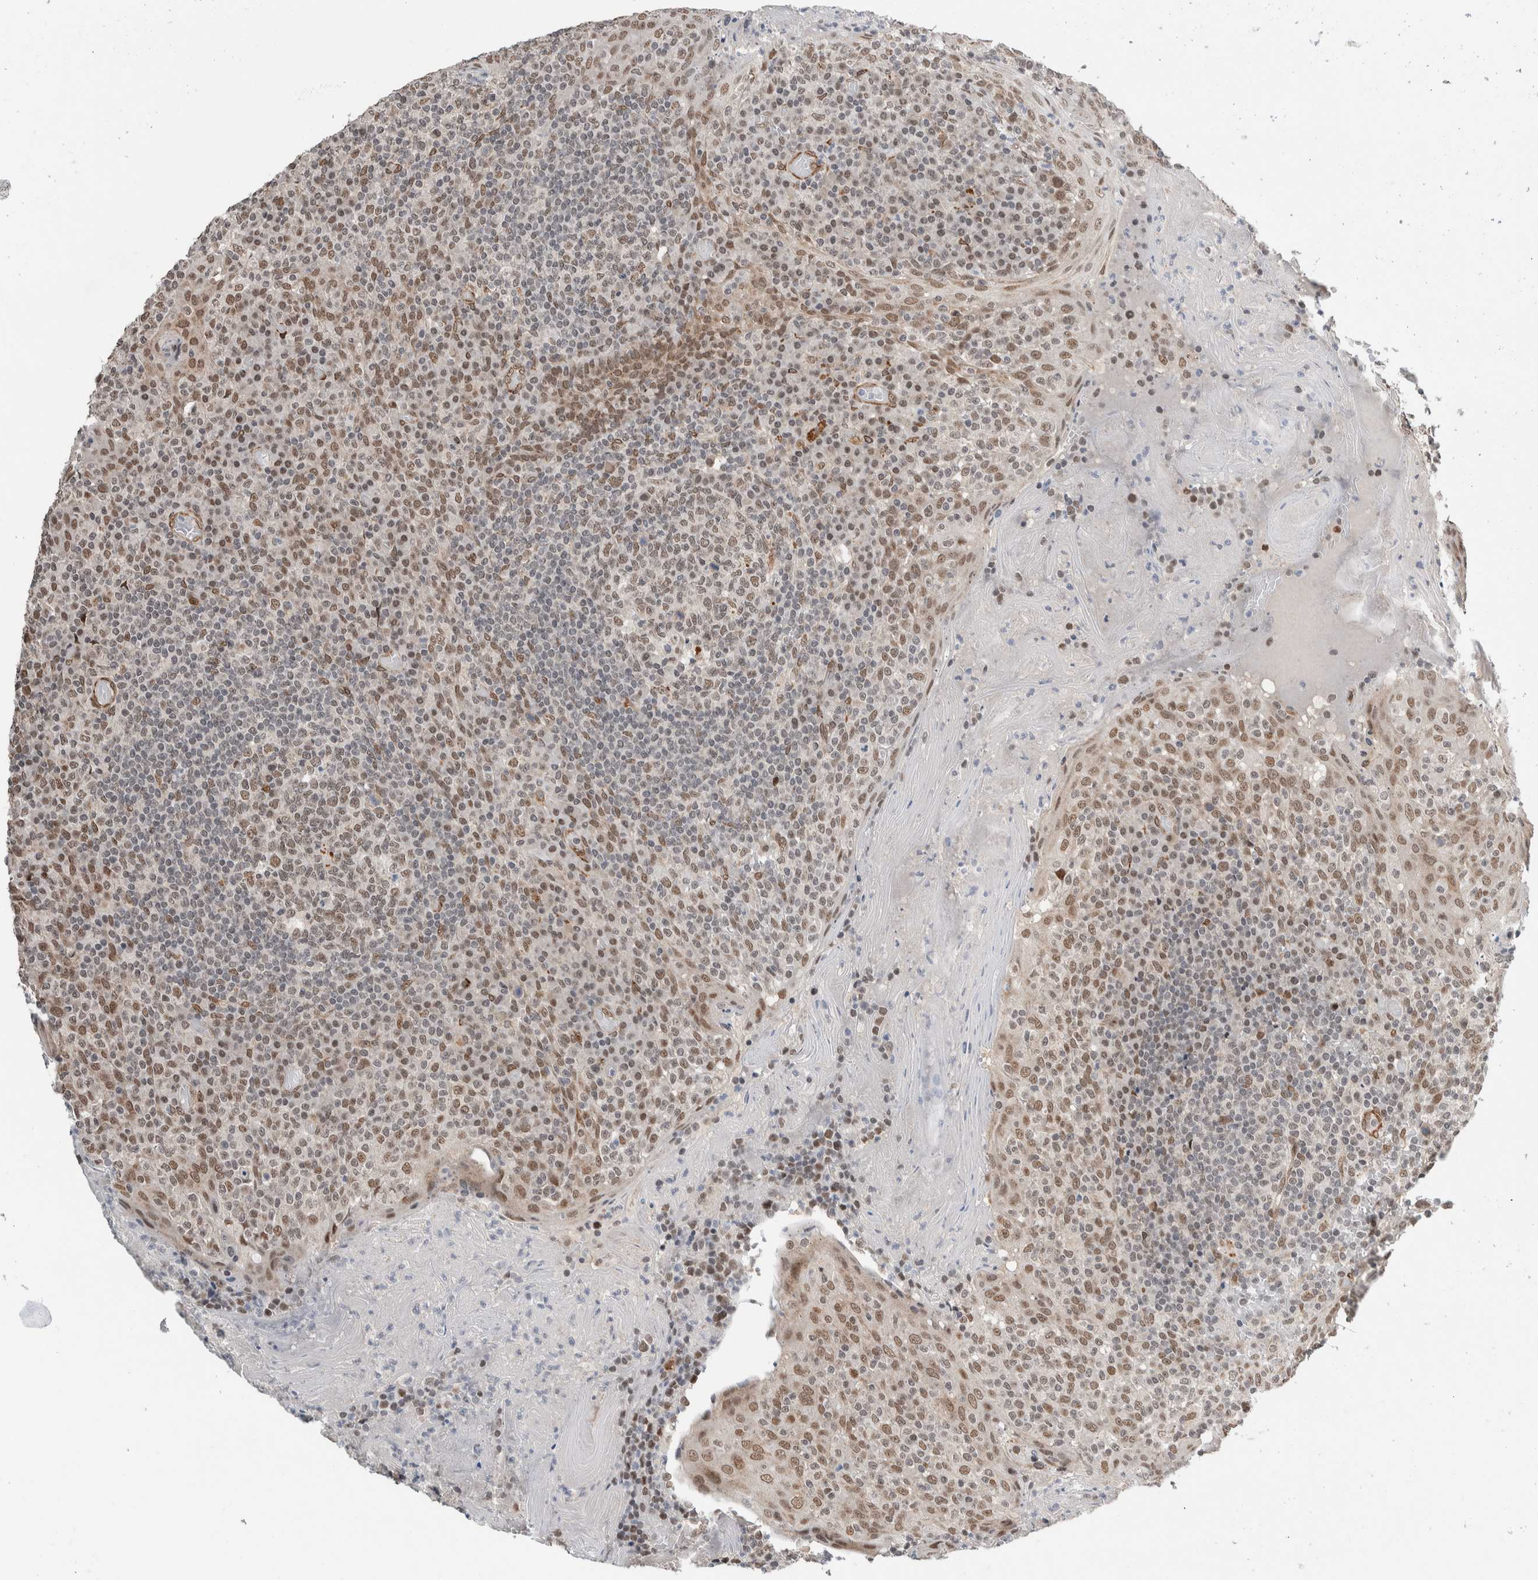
{"staining": {"intensity": "weak", "quantity": ">75%", "location": "nuclear"}, "tissue": "tonsil", "cell_type": "Germinal center cells", "image_type": "normal", "snomed": [{"axis": "morphology", "description": "Normal tissue, NOS"}, {"axis": "topography", "description": "Tonsil"}], "caption": "Immunohistochemical staining of benign human tonsil displays weak nuclear protein positivity in about >75% of germinal center cells.", "gene": "TNRC18", "patient": {"sex": "female", "age": 19}}